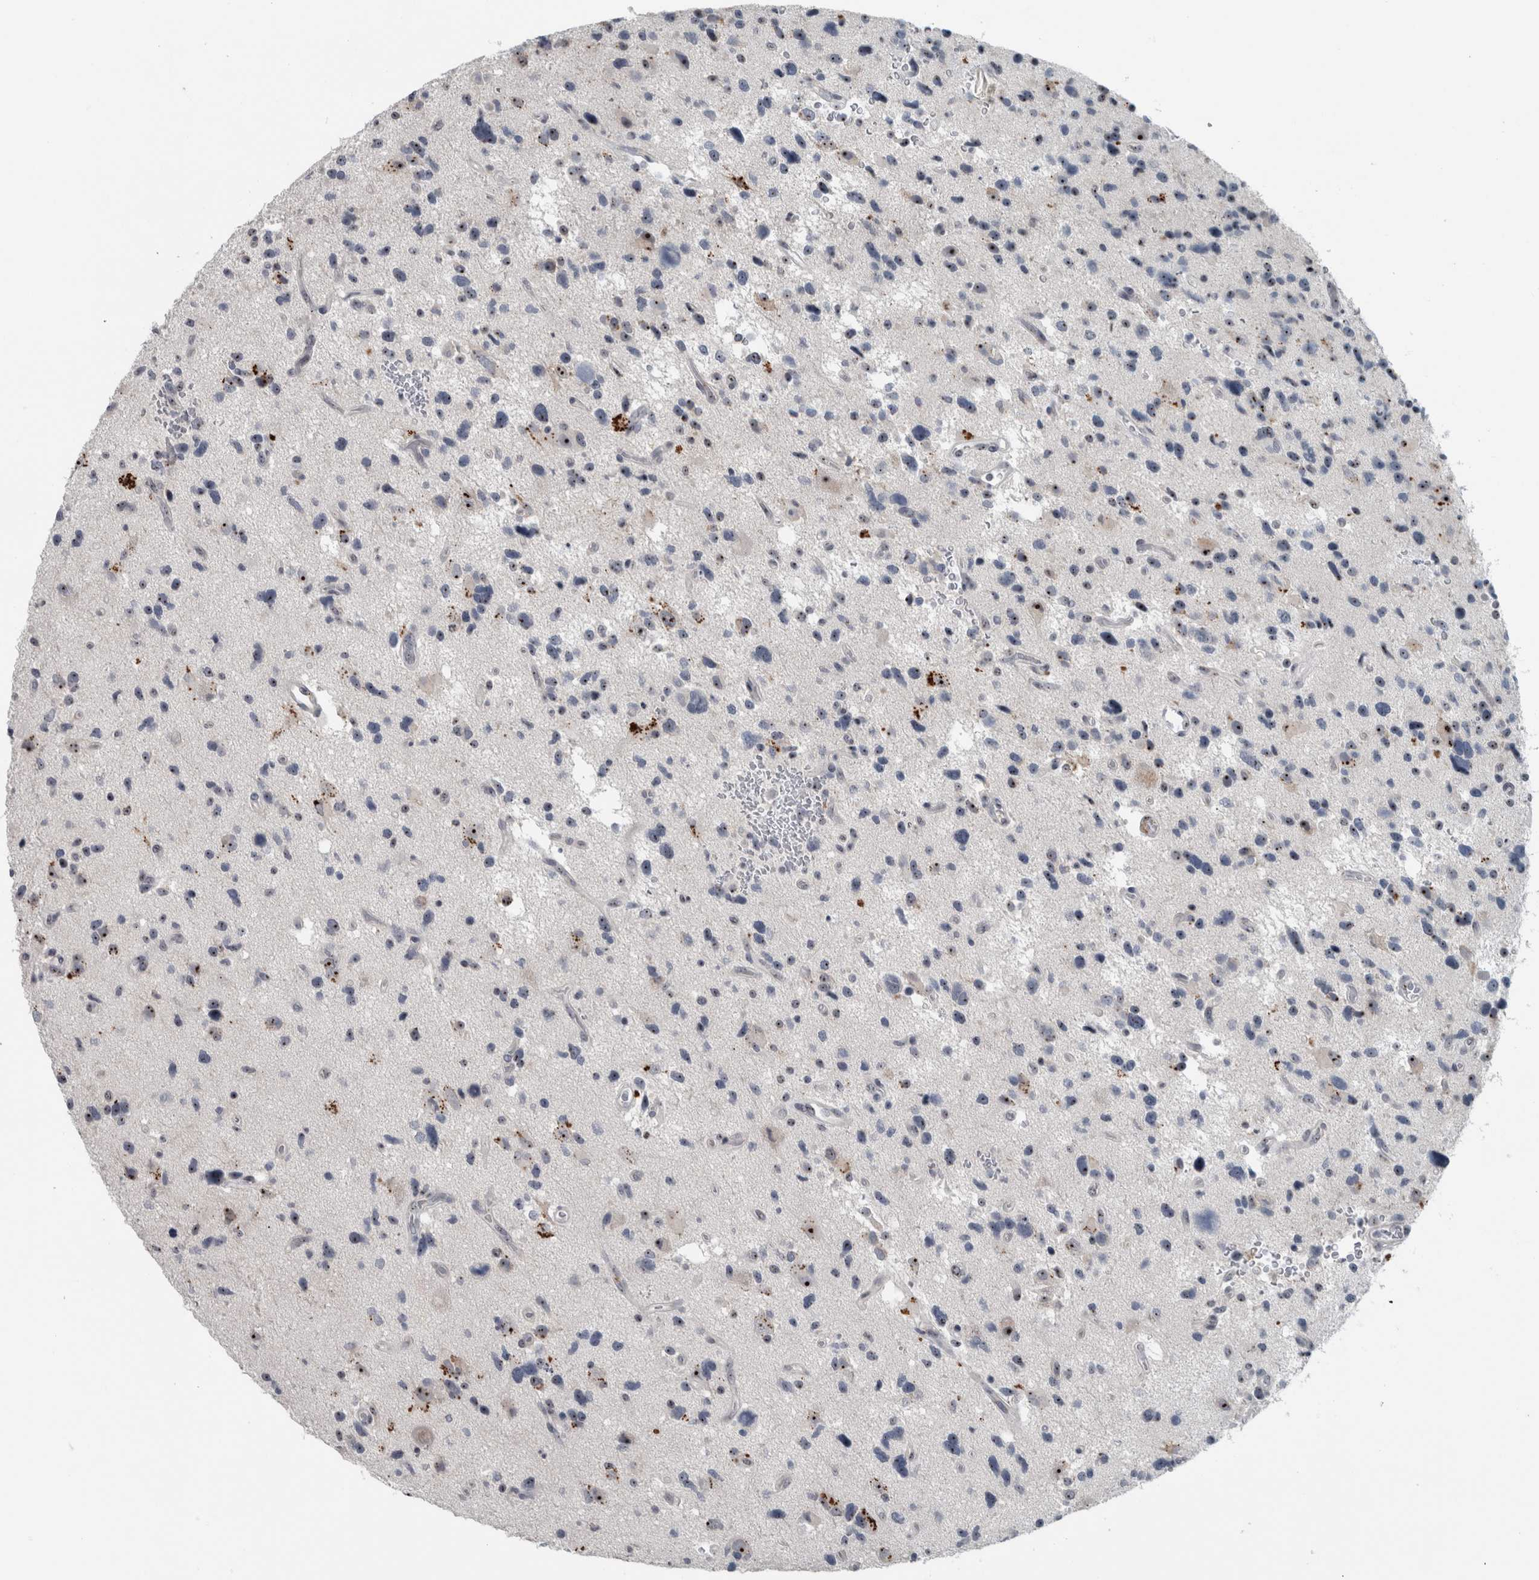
{"staining": {"intensity": "weak", "quantity": "25%-75%", "location": "nuclear"}, "tissue": "glioma", "cell_type": "Tumor cells", "image_type": "cancer", "snomed": [{"axis": "morphology", "description": "Glioma, malignant, High grade"}, {"axis": "topography", "description": "Brain"}], "caption": "Protein staining displays weak nuclear expression in about 25%-75% of tumor cells in malignant high-grade glioma.", "gene": "UTP6", "patient": {"sex": "male", "age": 33}}